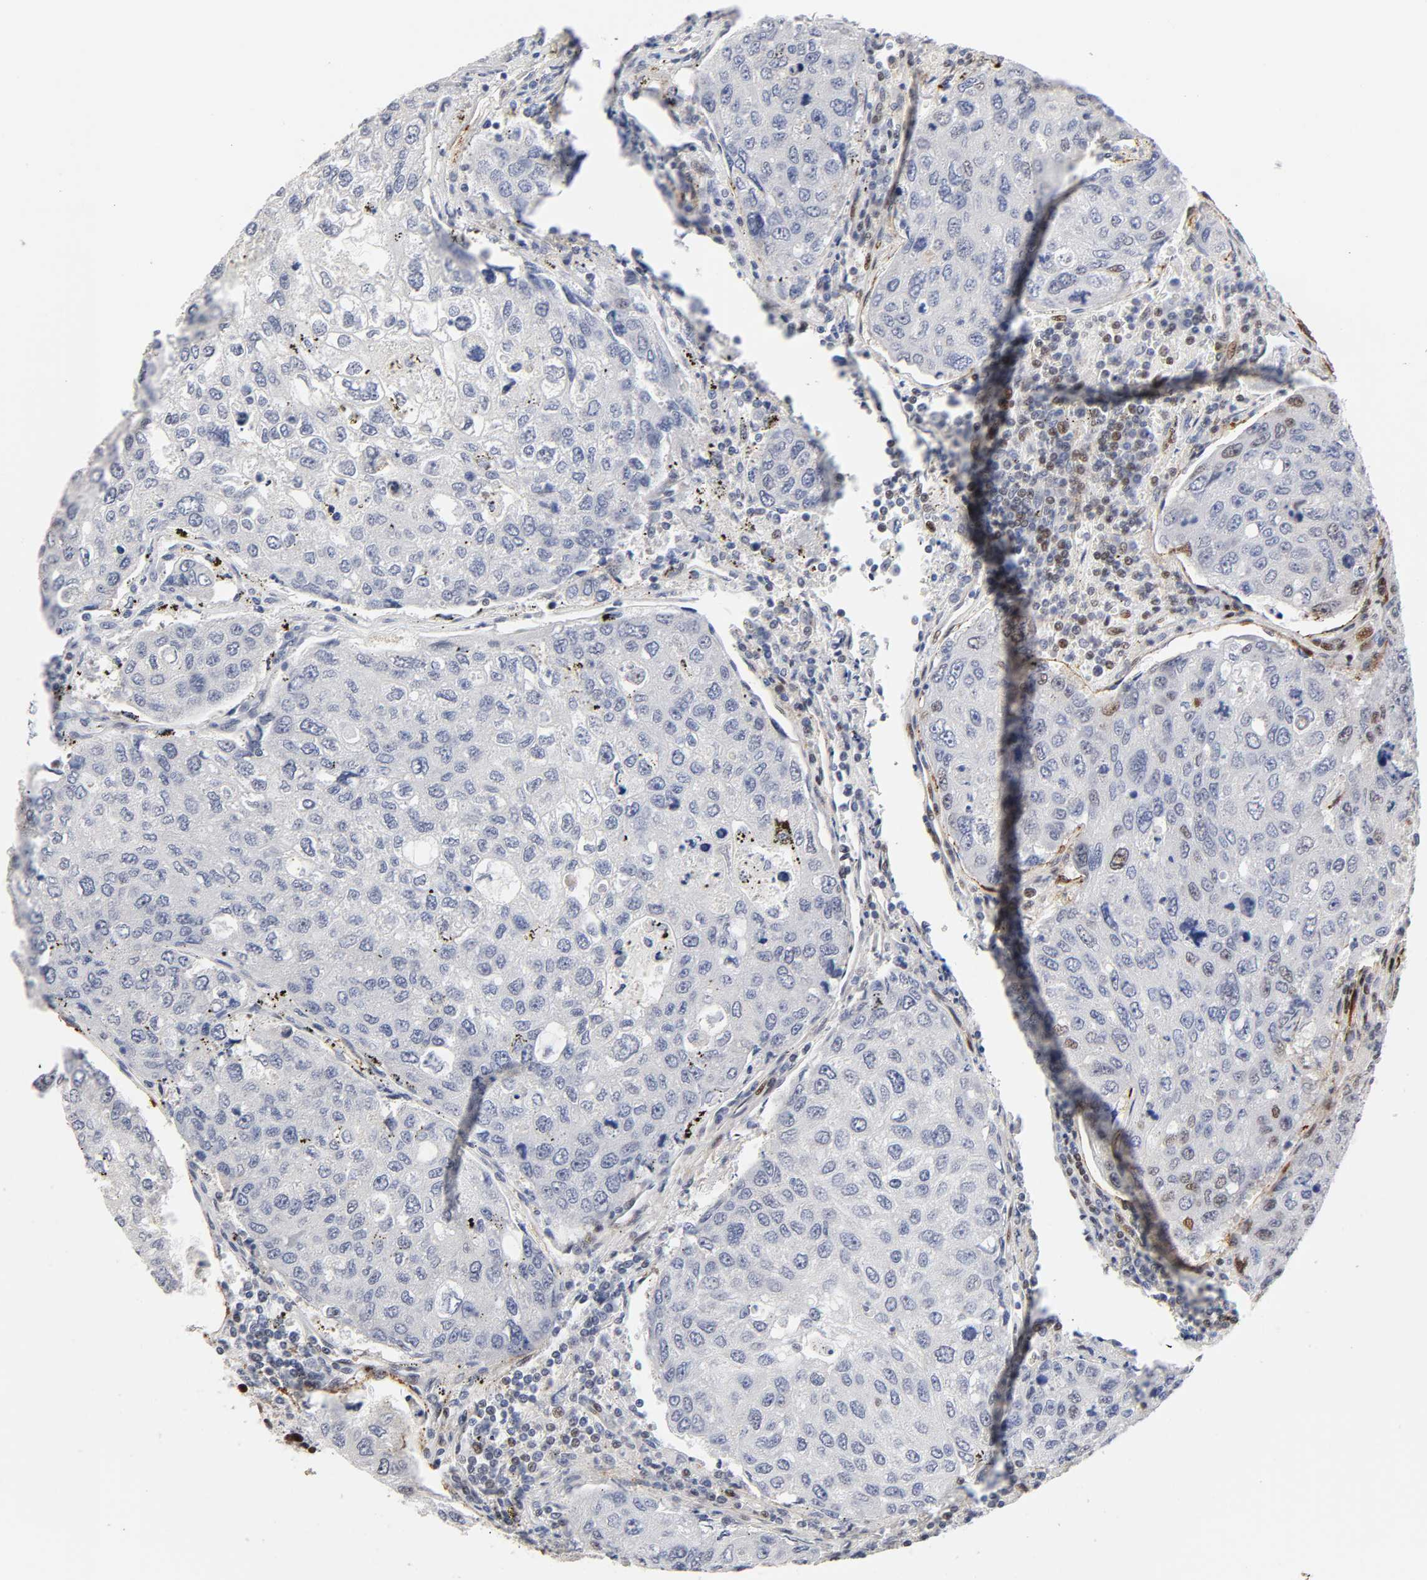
{"staining": {"intensity": "moderate", "quantity": "25%-75%", "location": "nuclear"}, "tissue": "urothelial cancer", "cell_type": "Tumor cells", "image_type": "cancer", "snomed": [{"axis": "morphology", "description": "Urothelial carcinoma, High grade"}, {"axis": "topography", "description": "Lymph node"}, {"axis": "topography", "description": "Urinary bladder"}], "caption": "Urothelial cancer stained with a brown dye shows moderate nuclear positive positivity in approximately 25%-75% of tumor cells.", "gene": "STK38", "patient": {"sex": "male", "age": 51}}